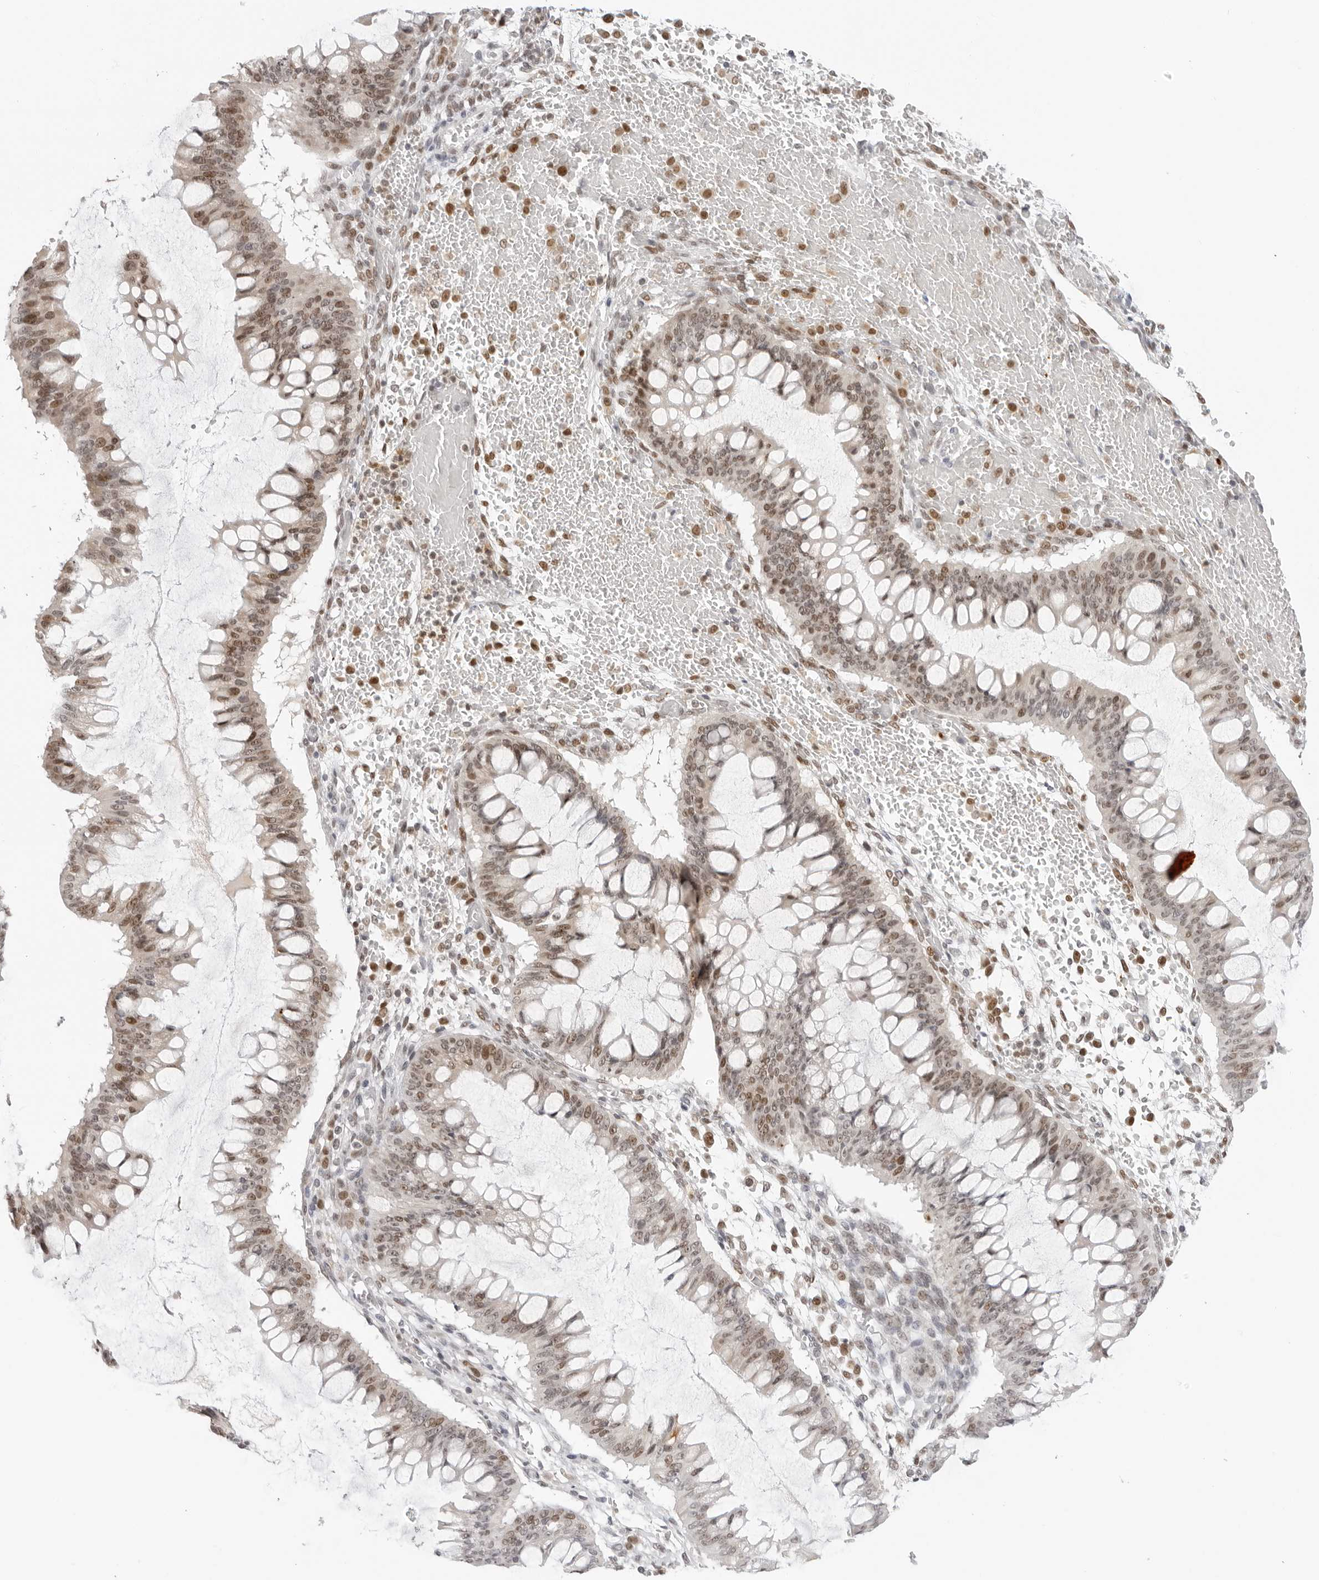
{"staining": {"intensity": "moderate", "quantity": "25%-75%", "location": "nuclear"}, "tissue": "ovarian cancer", "cell_type": "Tumor cells", "image_type": "cancer", "snomed": [{"axis": "morphology", "description": "Cystadenocarcinoma, mucinous, NOS"}, {"axis": "topography", "description": "Ovary"}], "caption": "High-power microscopy captured an immunohistochemistry photomicrograph of ovarian cancer, revealing moderate nuclear staining in approximately 25%-75% of tumor cells. (DAB (3,3'-diaminobenzidine) = brown stain, brightfield microscopy at high magnification).", "gene": "MSH6", "patient": {"sex": "female", "age": 73}}